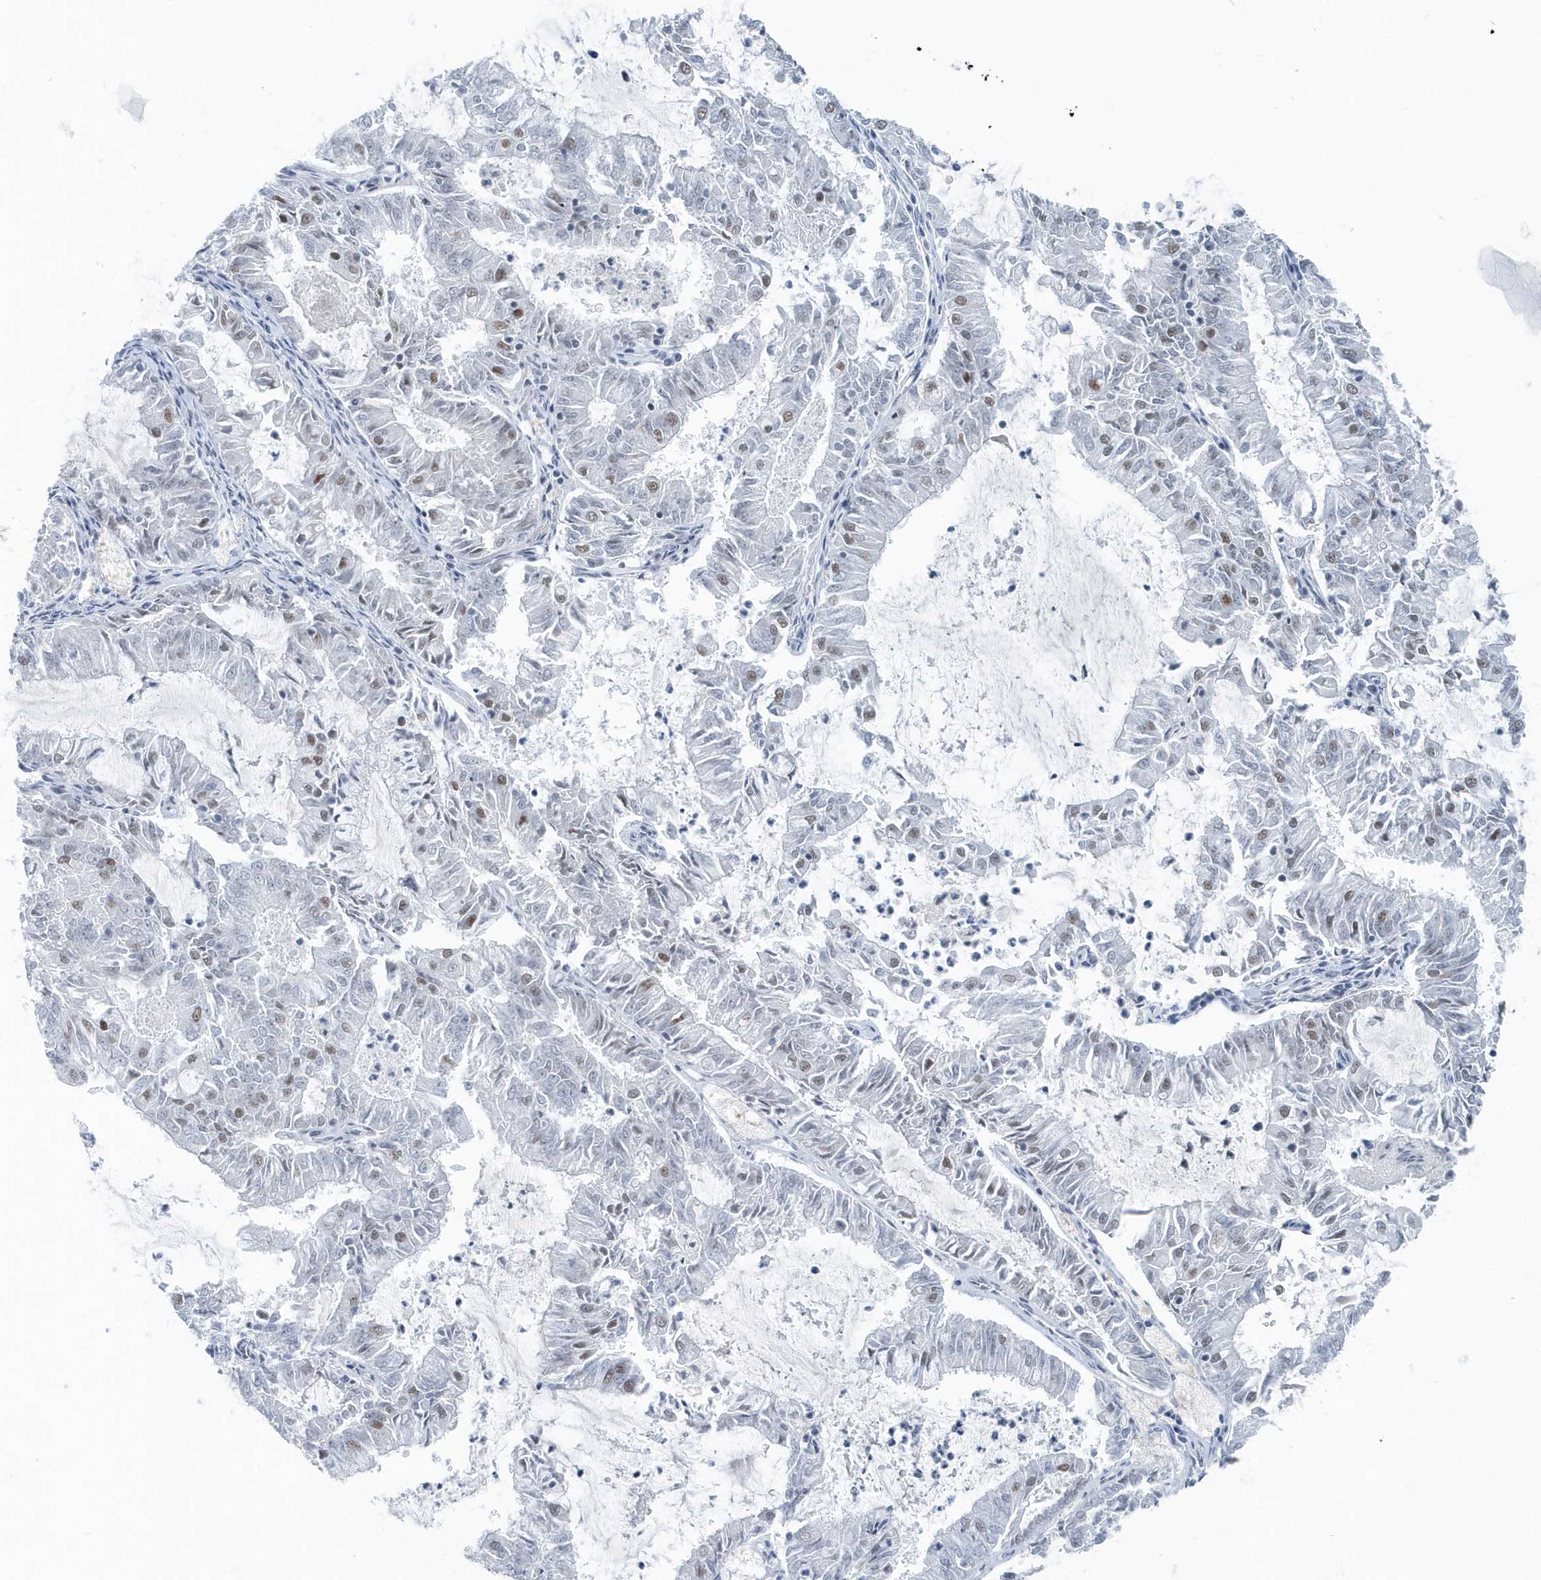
{"staining": {"intensity": "moderate", "quantity": "<25%", "location": "nuclear"}, "tissue": "endometrial cancer", "cell_type": "Tumor cells", "image_type": "cancer", "snomed": [{"axis": "morphology", "description": "Adenocarcinoma, NOS"}, {"axis": "topography", "description": "Endometrium"}], "caption": "The photomicrograph exhibits staining of adenocarcinoma (endometrial), revealing moderate nuclear protein expression (brown color) within tumor cells.", "gene": "FIP1L1", "patient": {"sex": "female", "age": 57}}